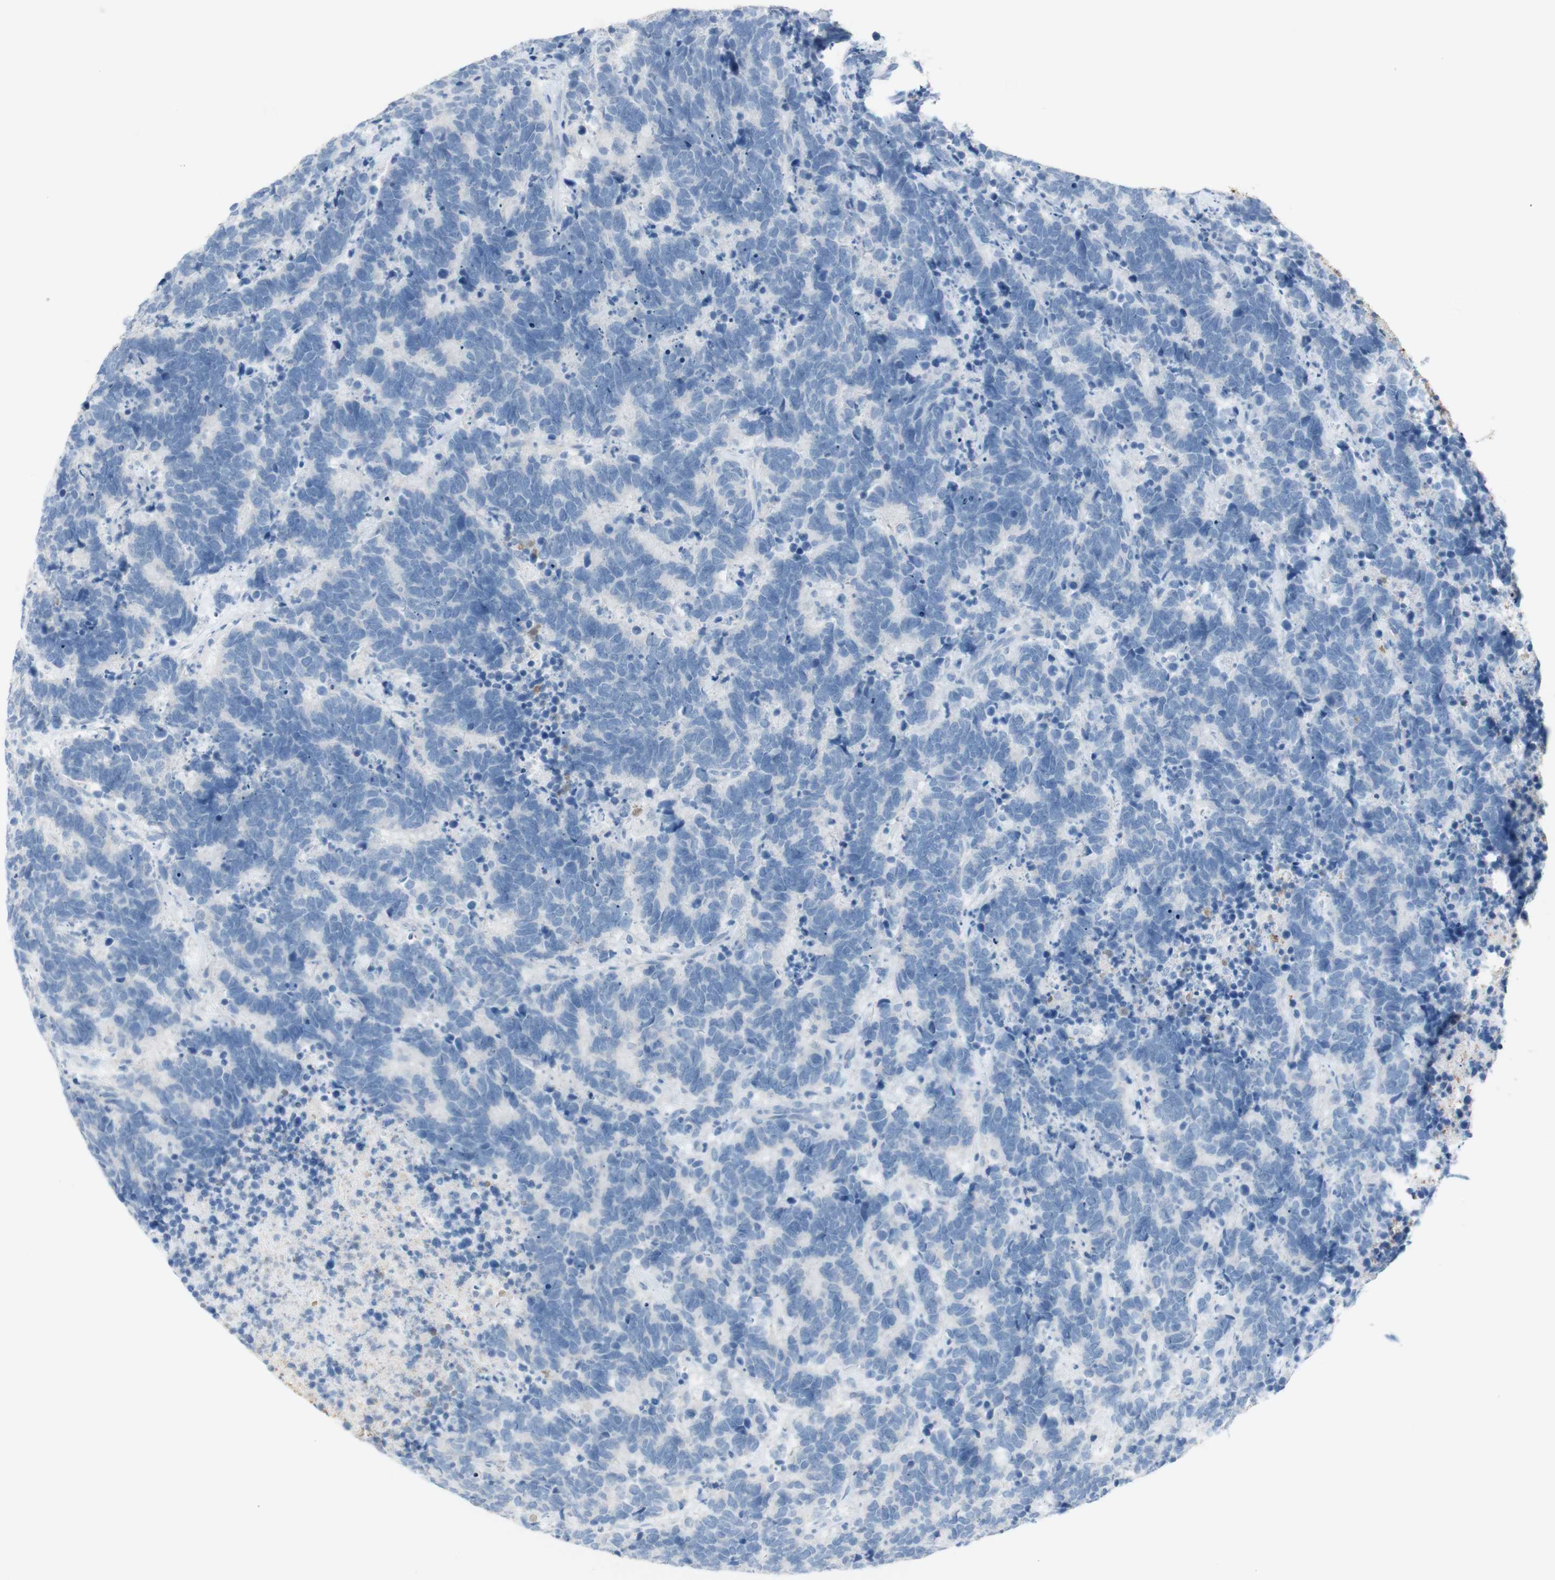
{"staining": {"intensity": "negative", "quantity": "none", "location": "none"}, "tissue": "carcinoid", "cell_type": "Tumor cells", "image_type": "cancer", "snomed": [{"axis": "morphology", "description": "Carcinoma, NOS"}, {"axis": "morphology", "description": "Carcinoid, malignant, NOS"}, {"axis": "topography", "description": "Urinary bladder"}], "caption": "An immunohistochemistry (IHC) micrograph of carcinoma is shown. There is no staining in tumor cells of carcinoma.", "gene": "ART3", "patient": {"sex": "male", "age": 57}}